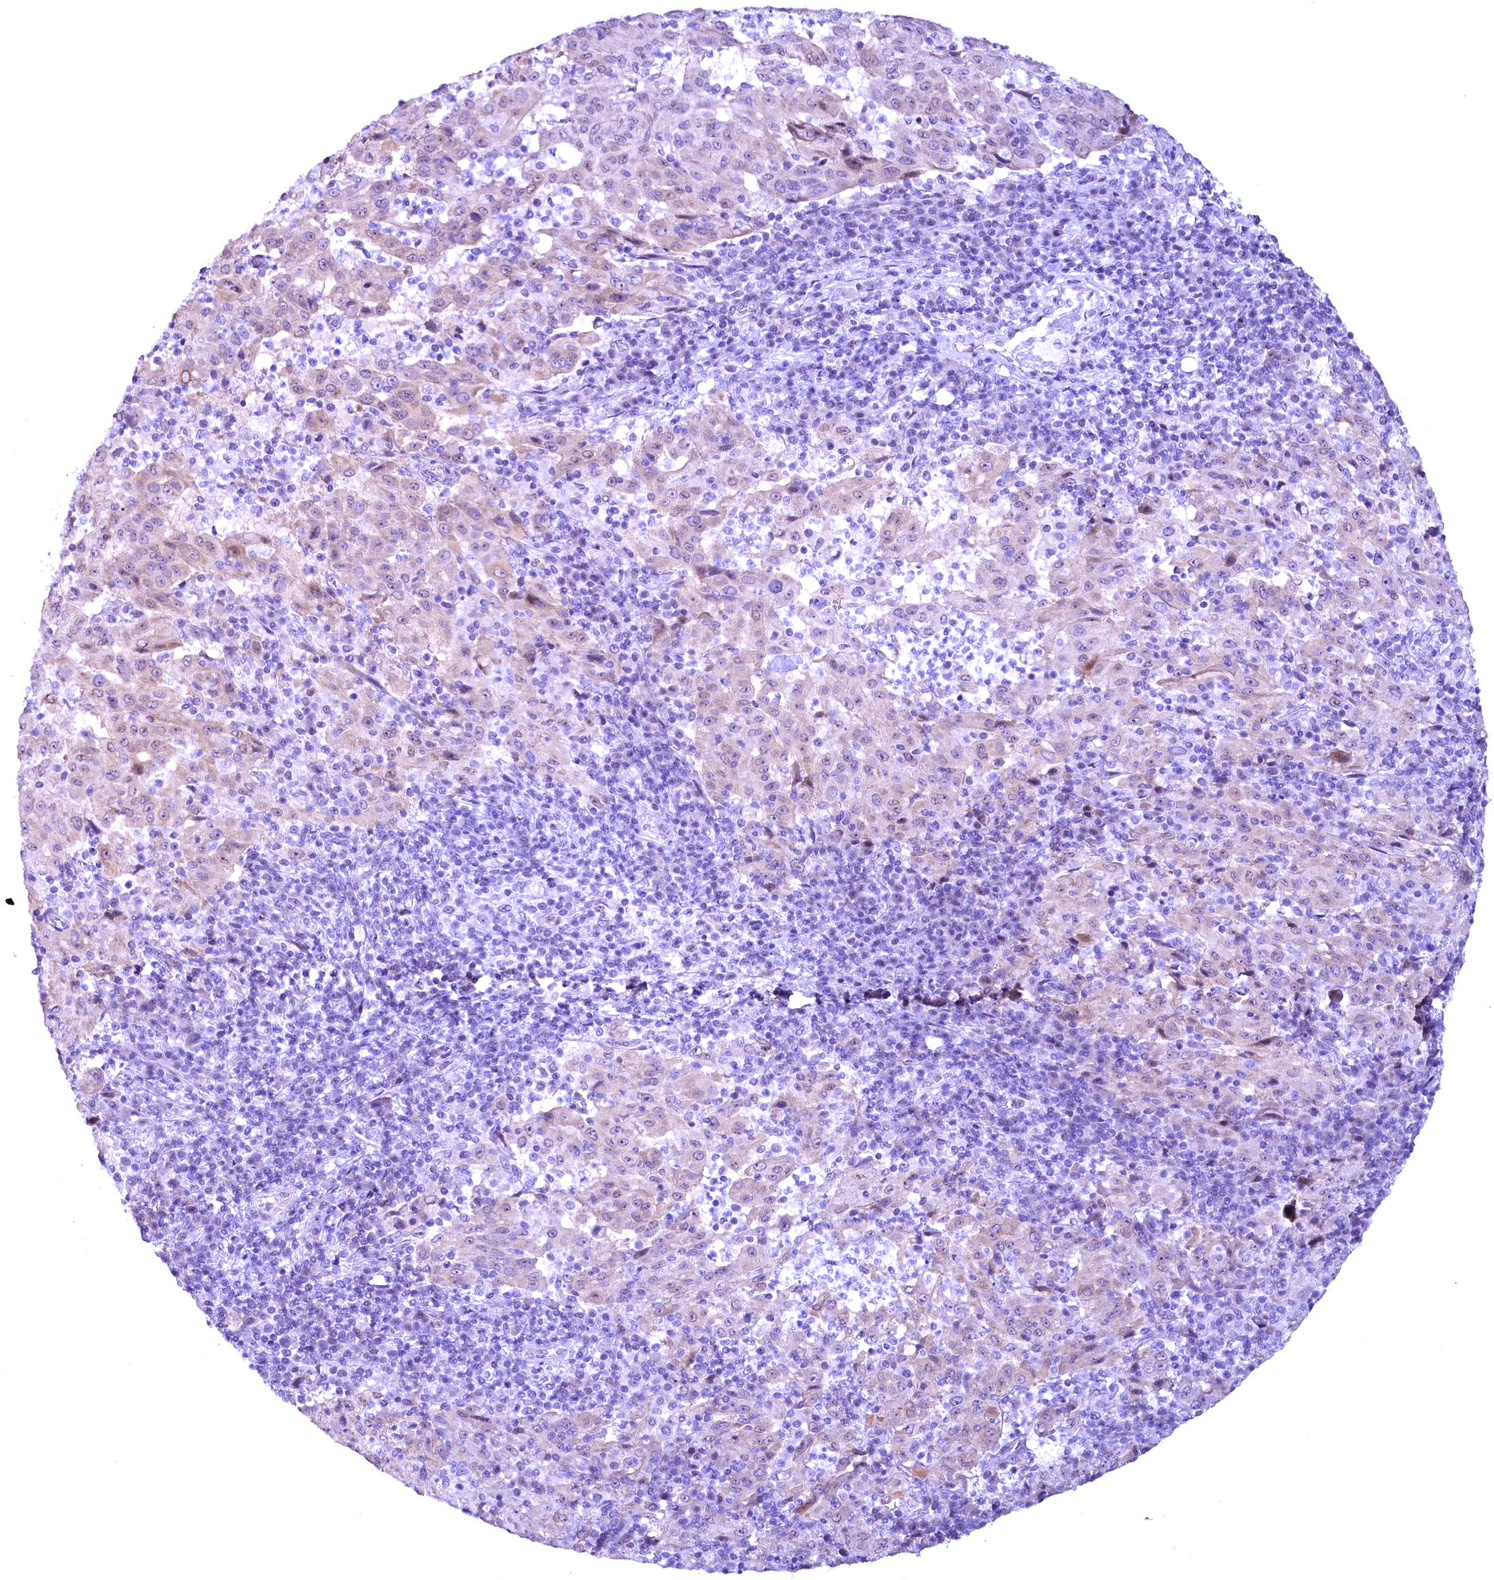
{"staining": {"intensity": "negative", "quantity": "none", "location": "none"}, "tissue": "pancreatic cancer", "cell_type": "Tumor cells", "image_type": "cancer", "snomed": [{"axis": "morphology", "description": "Adenocarcinoma, NOS"}, {"axis": "topography", "description": "Pancreas"}], "caption": "A high-resolution photomicrograph shows immunohistochemistry staining of pancreatic cancer (adenocarcinoma), which displays no significant positivity in tumor cells.", "gene": "CCDC106", "patient": {"sex": "male", "age": 63}}